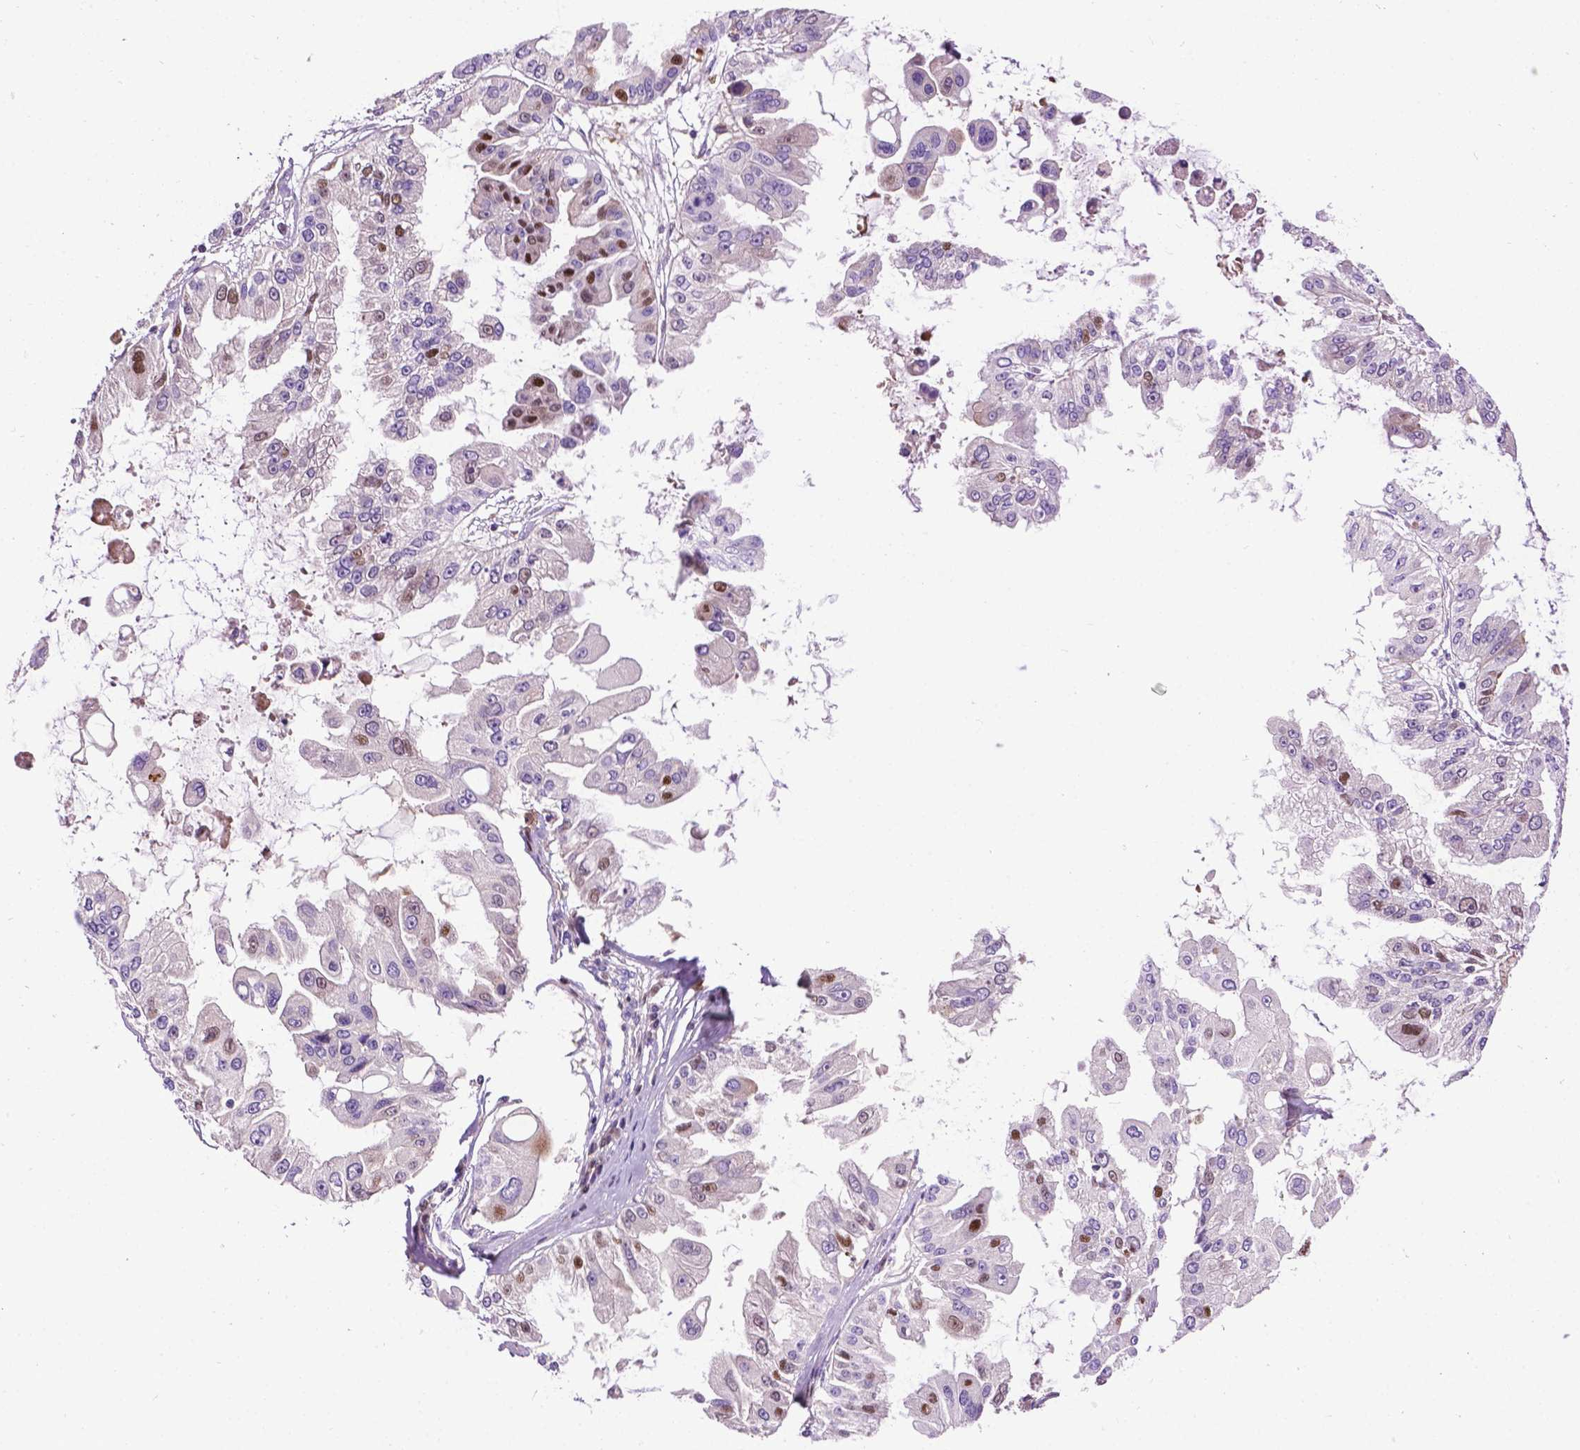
{"staining": {"intensity": "negative", "quantity": "none", "location": "none"}, "tissue": "ovarian cancer", "cell_type": "Tumor cells", "image_type": "cancer", "snomed": [{"axis": "morphology", "description": "Cystadenocarcinoma, serous, NOS"}, {"axis": "topography", "description": "Ovary"}], "caption": "An image of human serous cystadenocarcinoma (ovarian) is negative for staining in tumor cells.", "gene": "TMEM132E", "patient": {"sex": "female", "age": 56}}